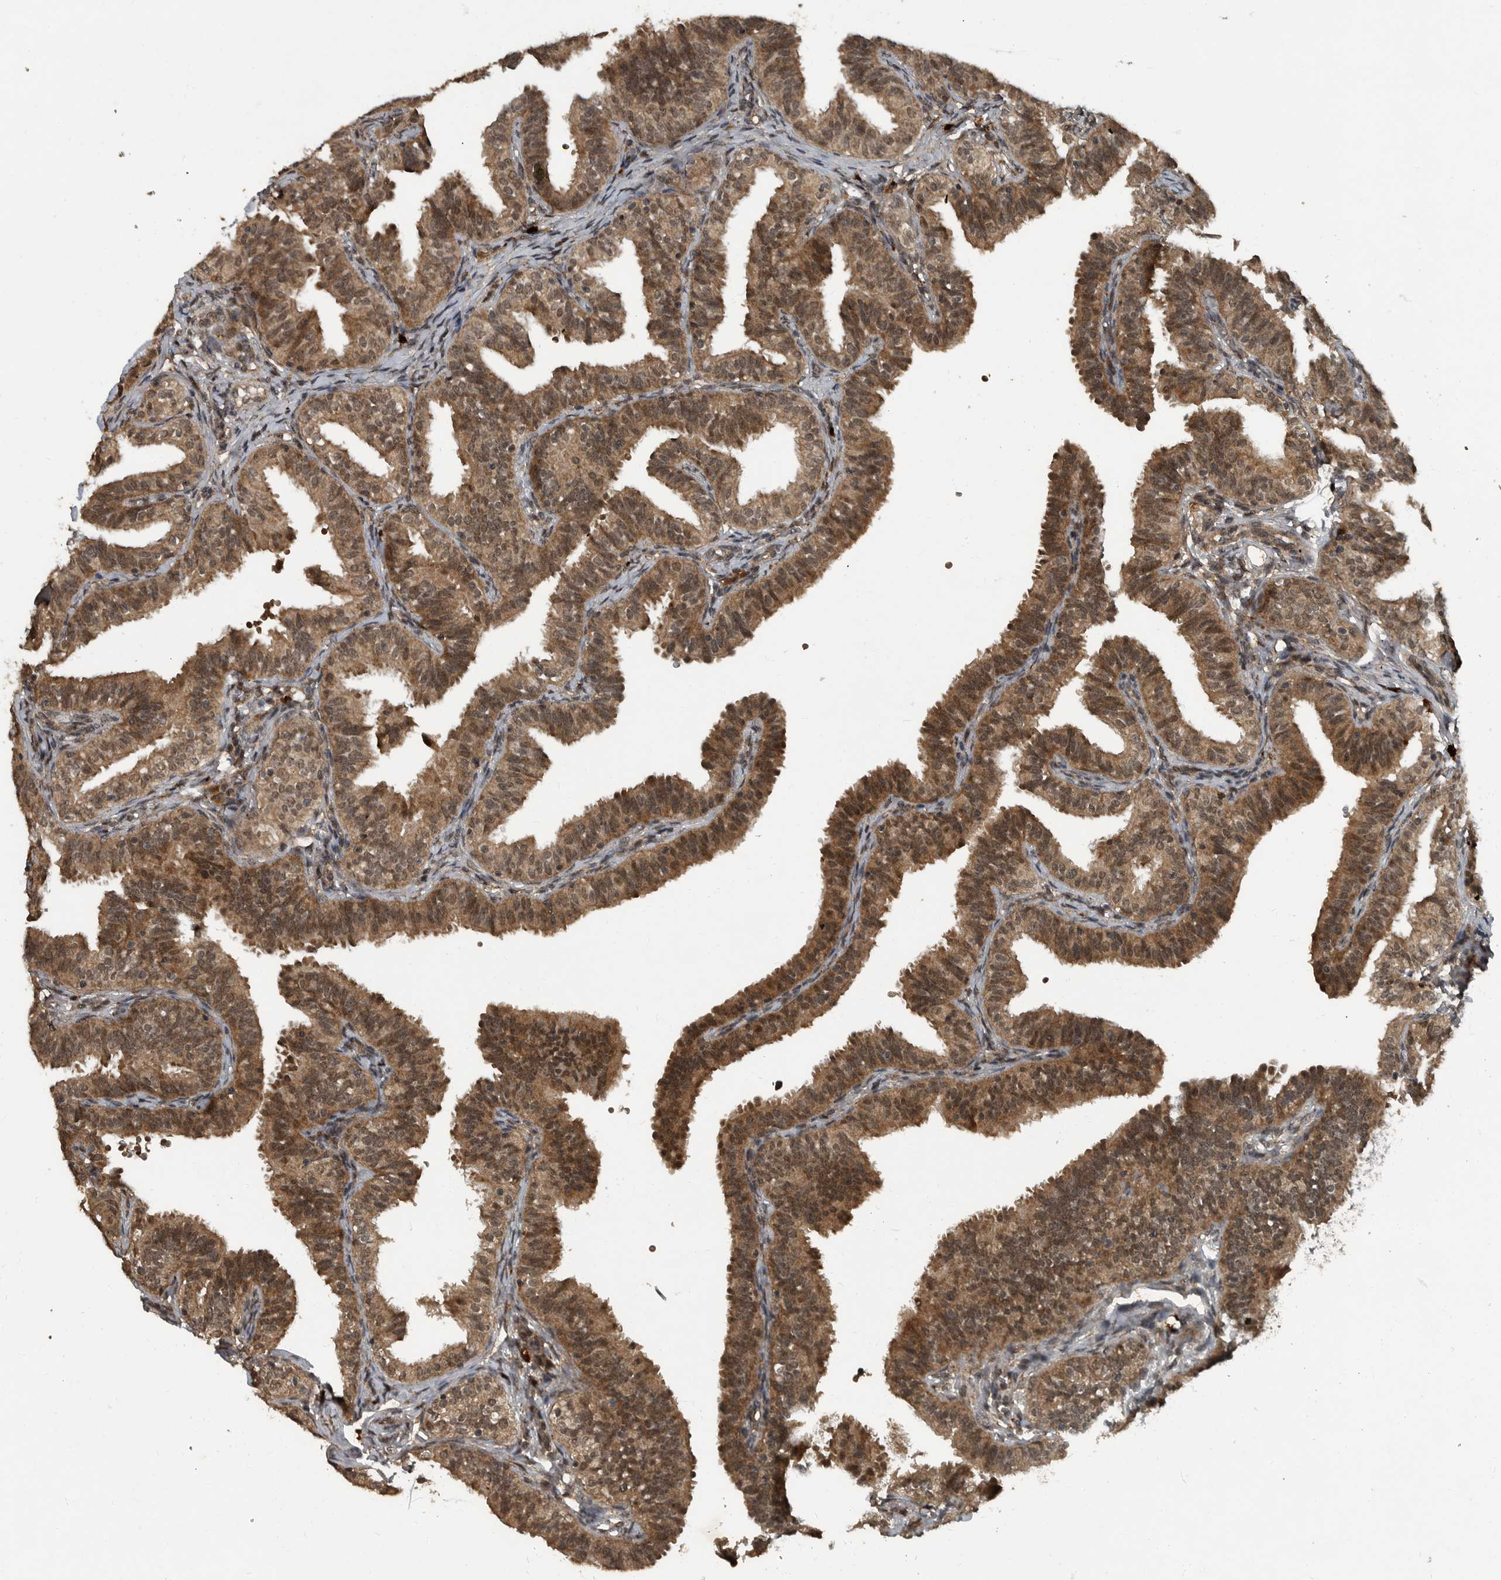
{"staining": {"intensity": "moderate", "quantity": ">75%", "location": "cytoplasmic/membranous,nuclear"}, "tissue": "fallopian tube", "cell_type": "Glandular cells", "image_type": "normal", "snomed": [{"axis": "morphology", "description": "Normal tissue, NOS"}, {"axis": "topography", "description": "Fallopian tube"}], "caption": "A brown stain shows moderate cytoplasmic/membranous,nuclear positivity of a protein in glandular cells of normal fallopian tube.", "gene": "FOXO1", "patient": {"sex": "female", "age": 35}}